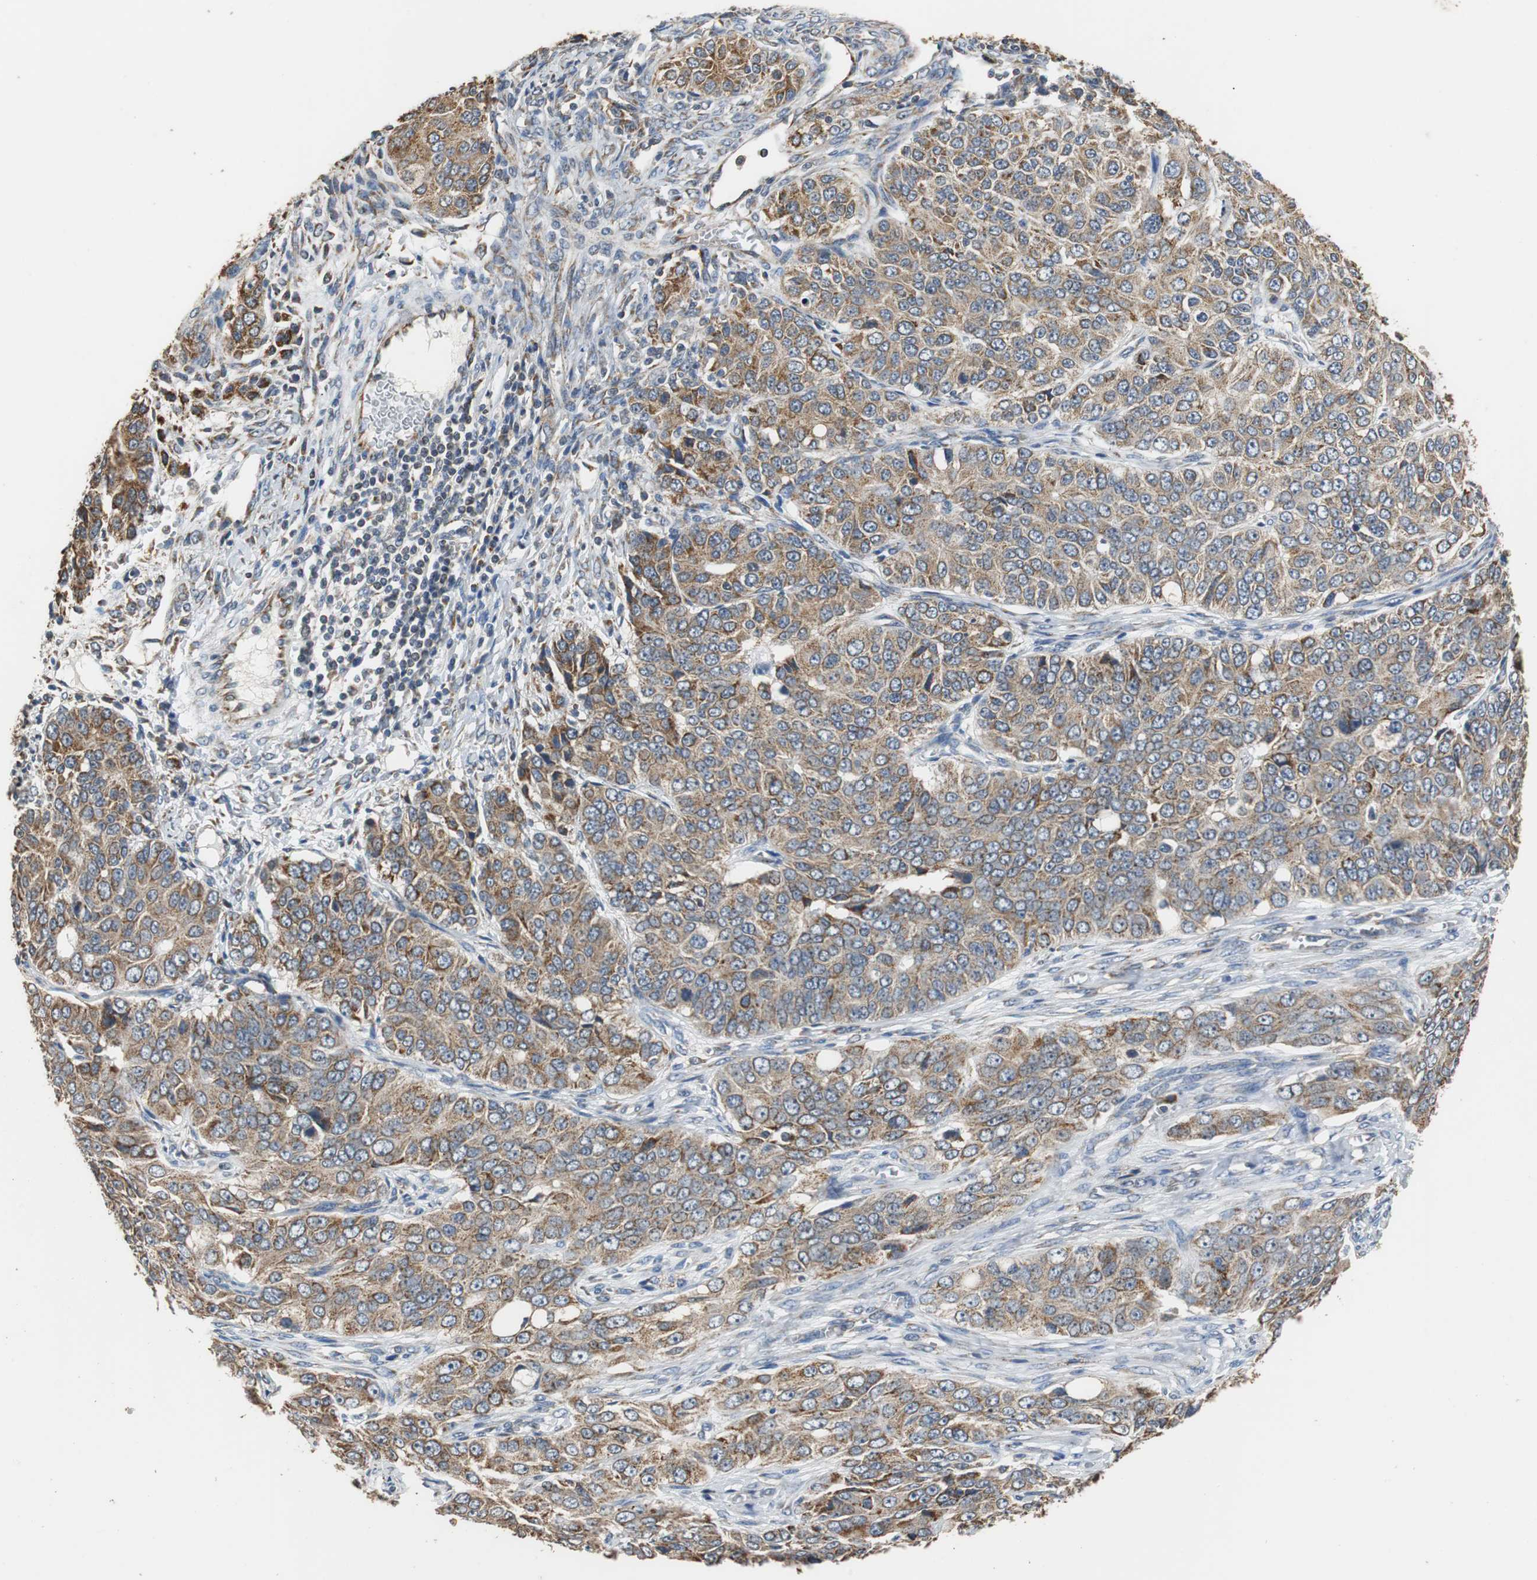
{"staining": {"intensity": "moderate", "quantity": ">75%", "location": "cytoplasmic/membranous"}, "tissue": "ovarian cancer", "cell_type": "Tumor cells", "image_type": "cancer", "snomed": [{"axis": "morphology", "description": "Carcinoma, endometroid"}, {"axis": "topography", "description": "Ovary"}], "caption": "A histopathology image showing moderate cytoplasmic/membranous expression in approximately >75% of tumor cells in endometroid carcinoma (ovarian), as visualized by brown immunohistochemical staining.", "gene": "HMGCL", "patient": {"sex": "female", "age": 51}}